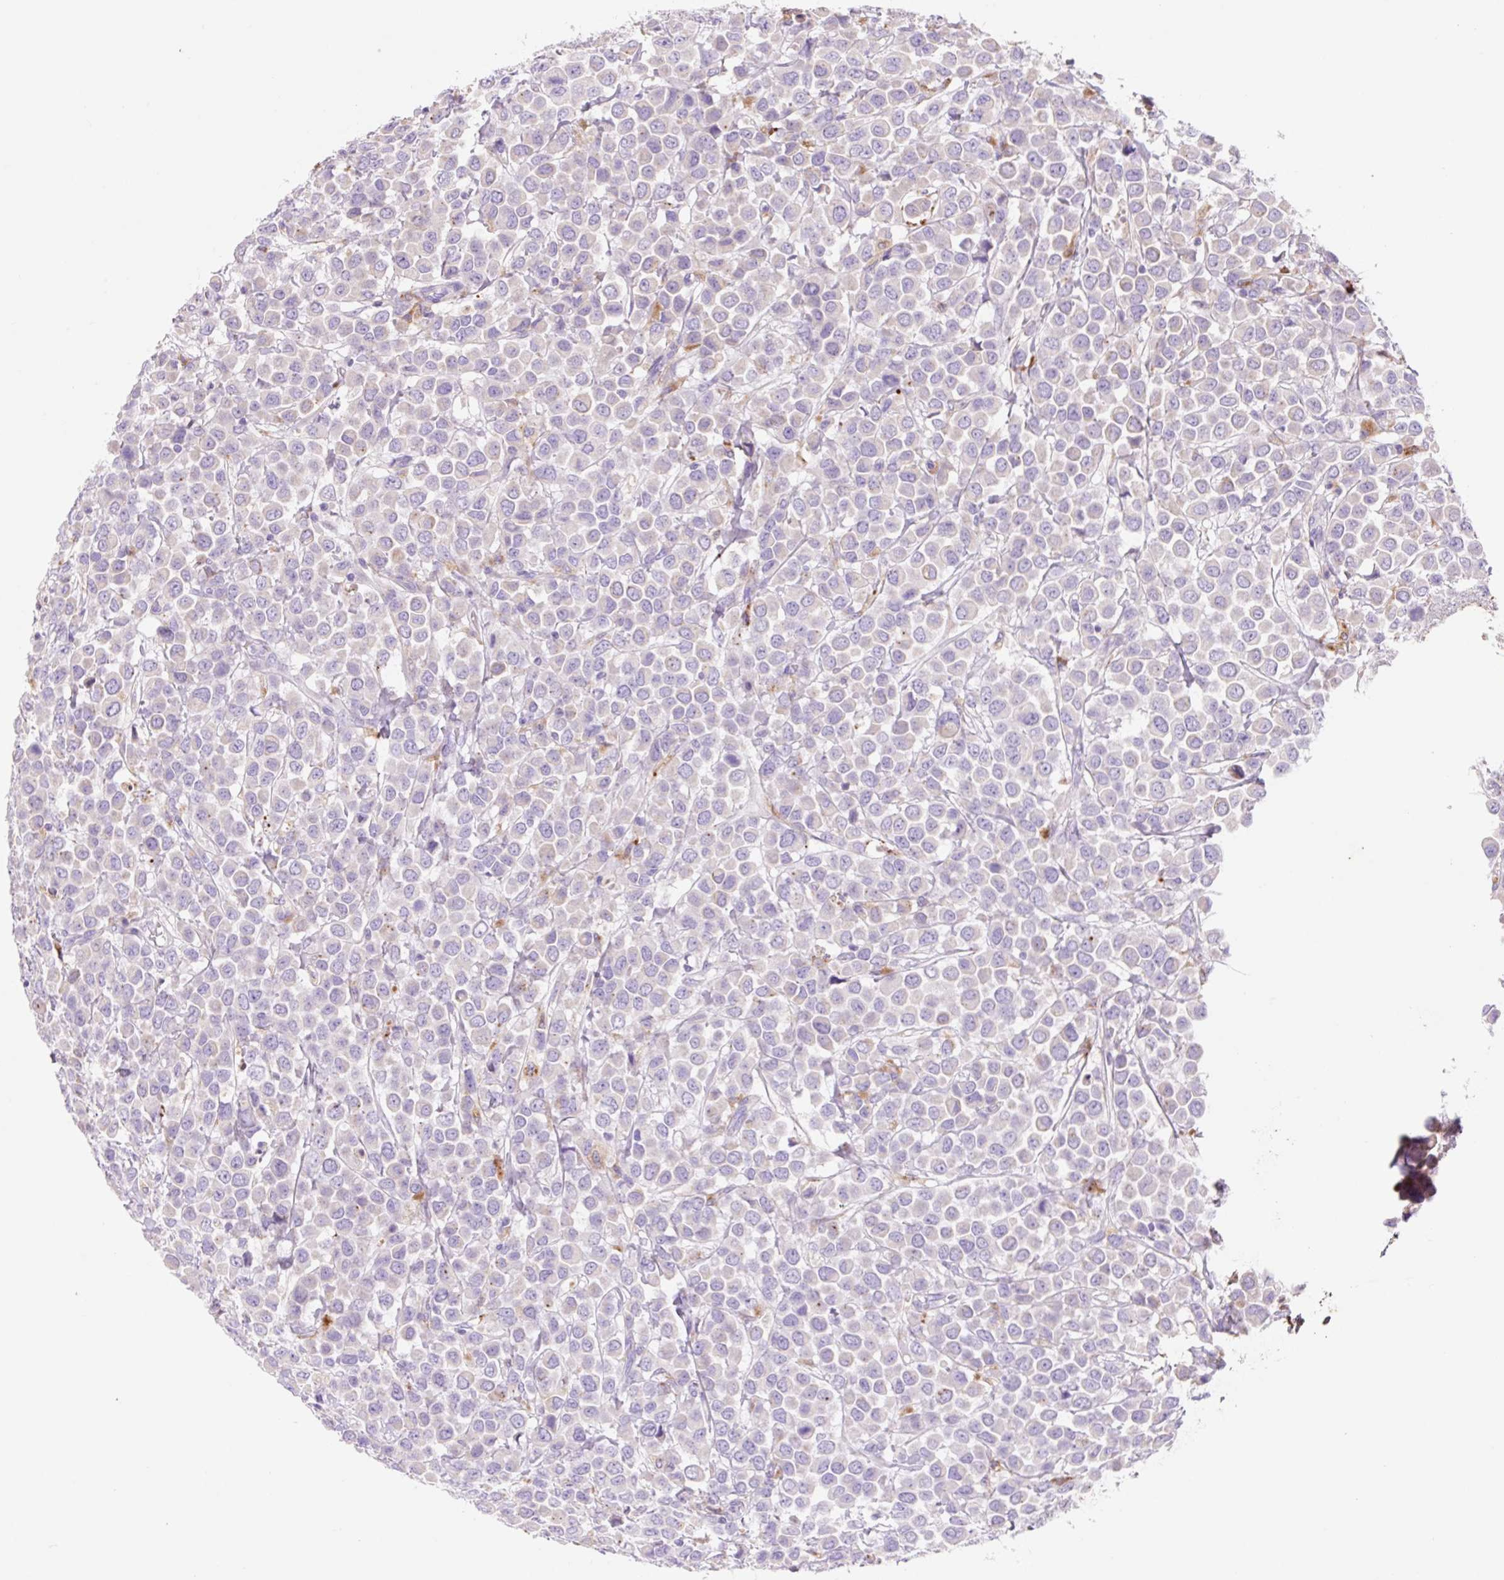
{"staining": {"intensity": "negative", "quantity": "none", "location": "none"}, "tissue": "breast cancer", "cell_type": "Tumor cells", "image_type": "cancer", "snomed": [{"axis": "morphology", "description": "Duct carcinoma"}, {"axis": "topography", "description": "Breast"}], "caption": "A micrograph of human breast cancer is negative for staining in tumor cells.", "gene": "HEXA", "patient": {"sex": "female", "age": 61}}